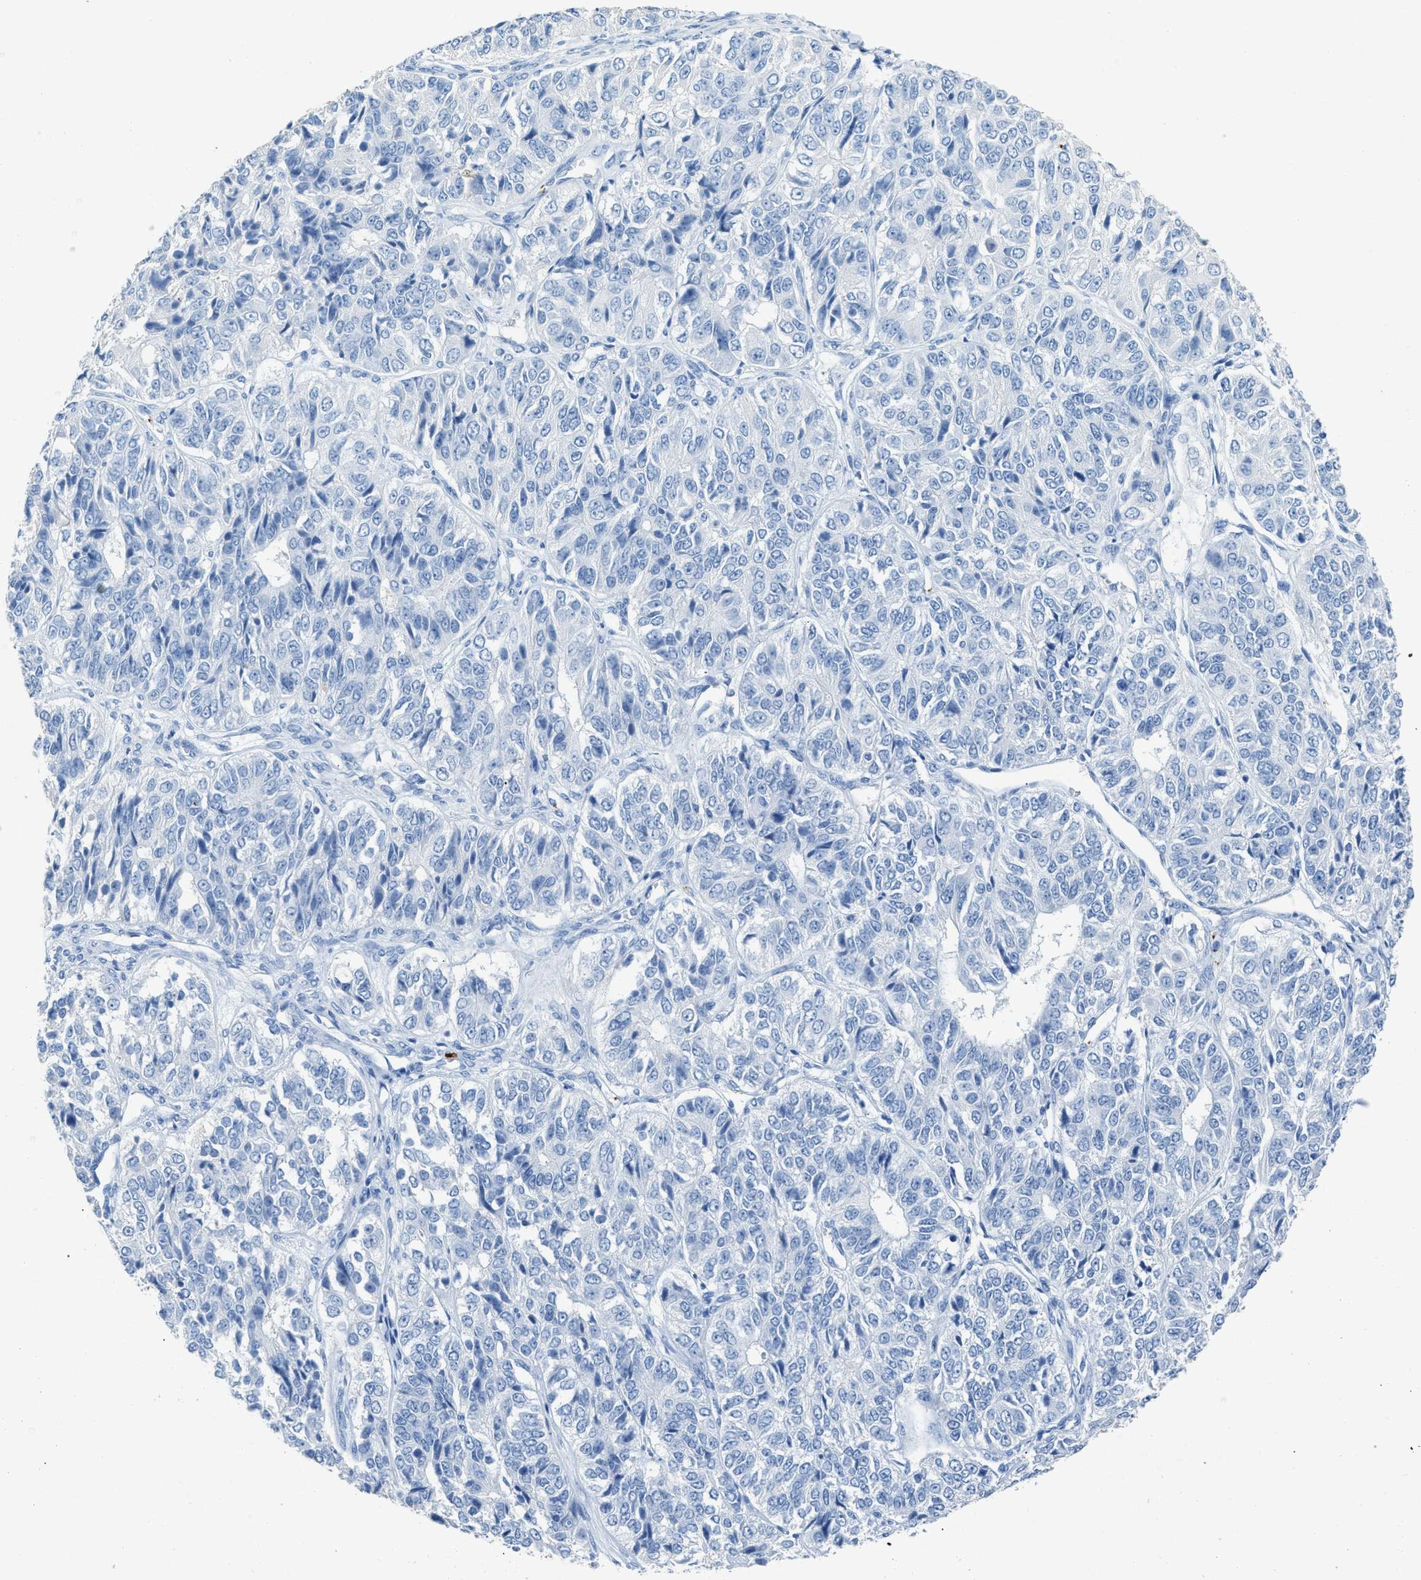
{"staining": {"intensity": "negative", "quantity": "none", "location": "none"}, "tissue": "ovarian cancer", "cell_type": "Tumor cells", "image_type": "cancer", "snomed": [{"axis": "morphology", "description": "Carcinoma, endometroid"}, {"axis": "topography", "description": "Ovary"}], "caption": "An IHC histopathology image of ovarian cancer (endometroid carcinoma) is shown. There is no staining in tumor cells of ovarian cancer (endometroid carcinoma).", "gene": "FAIM2", "patient": {"sex": "female", "age": 51}}